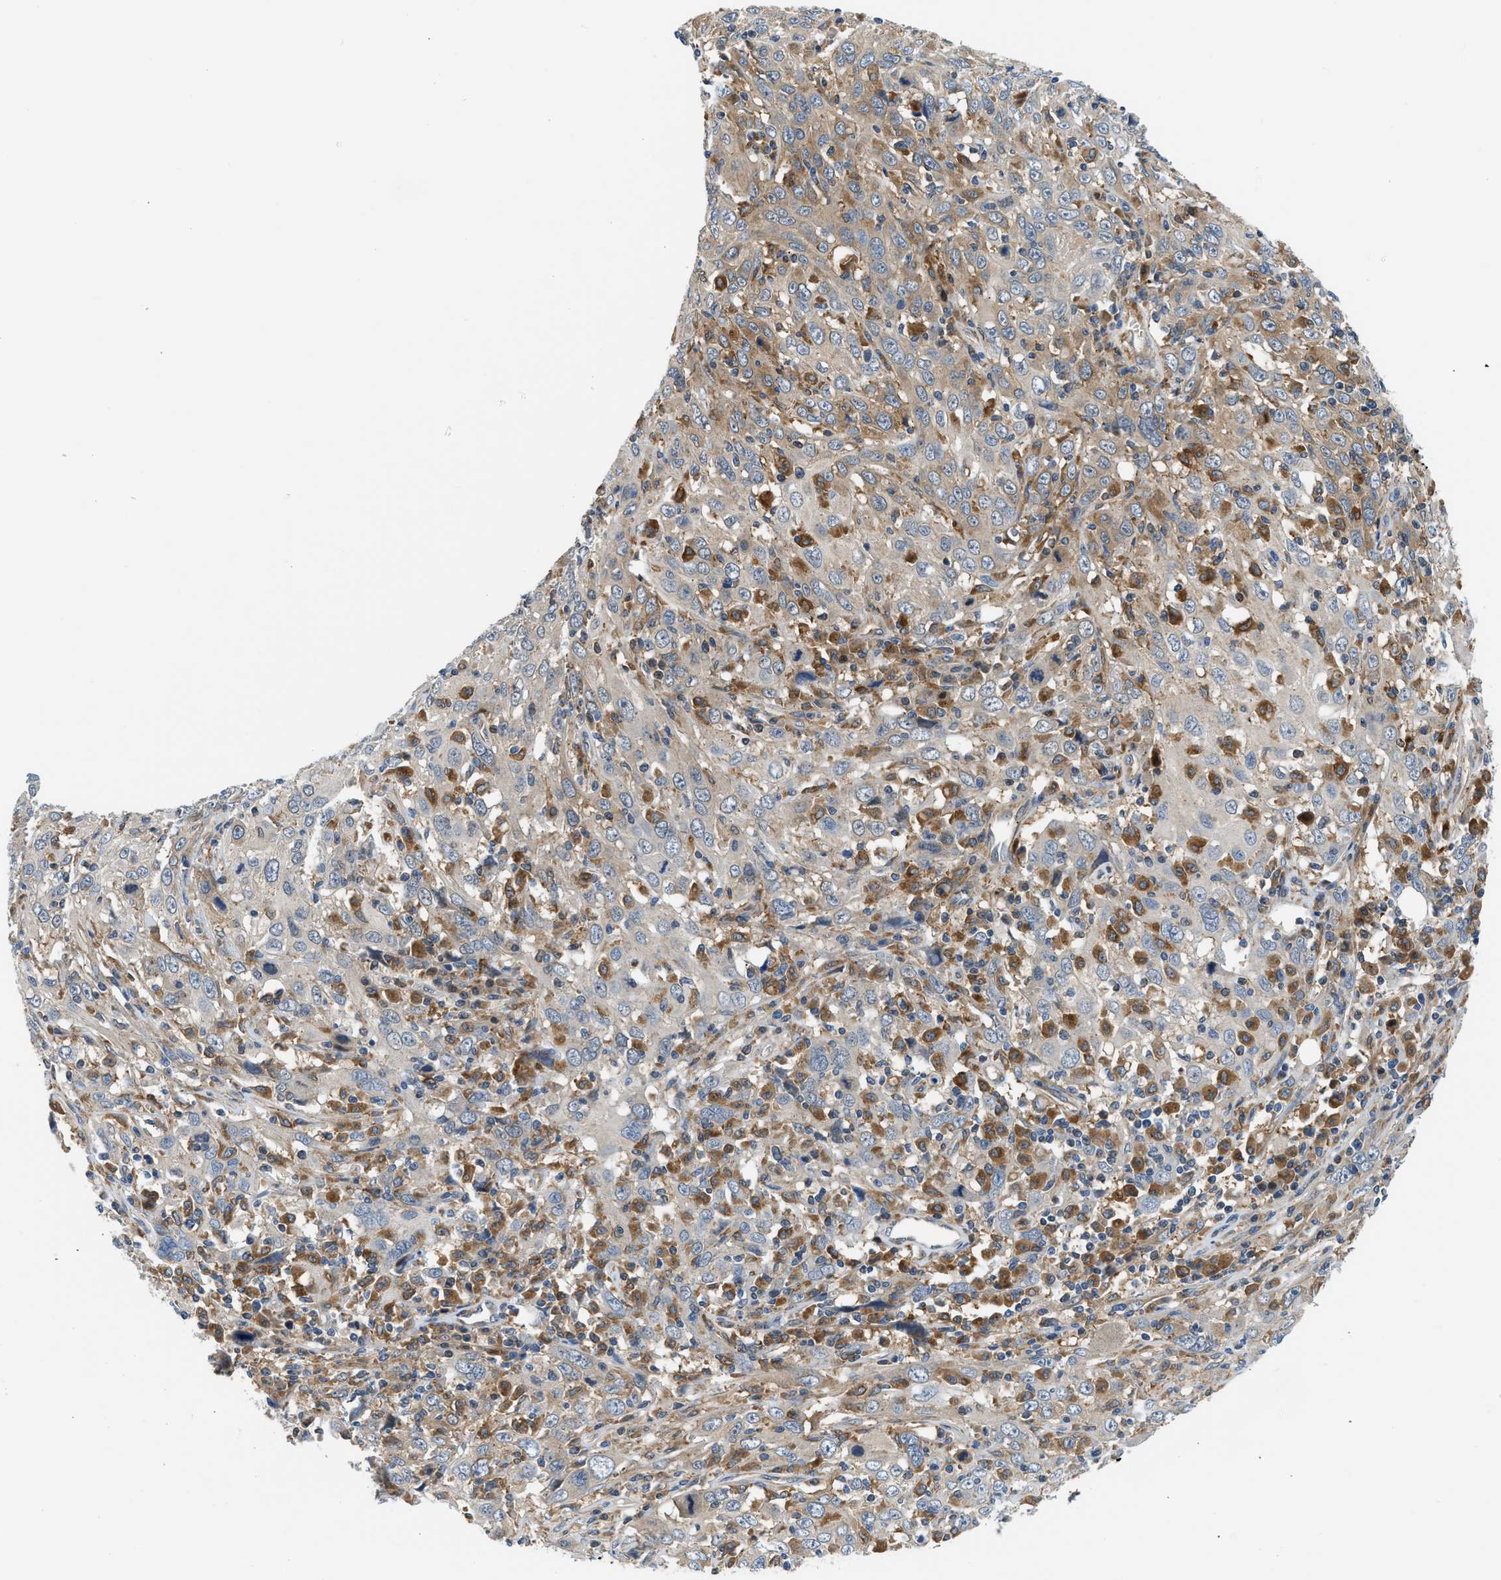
{"staining": {"intensity": "moderate", "quantity": "<25%", "location": "cytoplasmic/membranous"}, "tissue": "cervical cancer", "cell_type": "Tumor cells", "image_type": "cancer", "snomed": [{"axis": "morphology", "description": "Squamous cell carcinoma, NOS"}, {"axis": "topography", "description": "Cervix"}], "caption": "Squamous cell carcinoma (cervical) stained with a protein marker reveals moderate staining in tumor cells.", "gene": "LPIN2", "patient": {"sex": "female", "age": 46}}